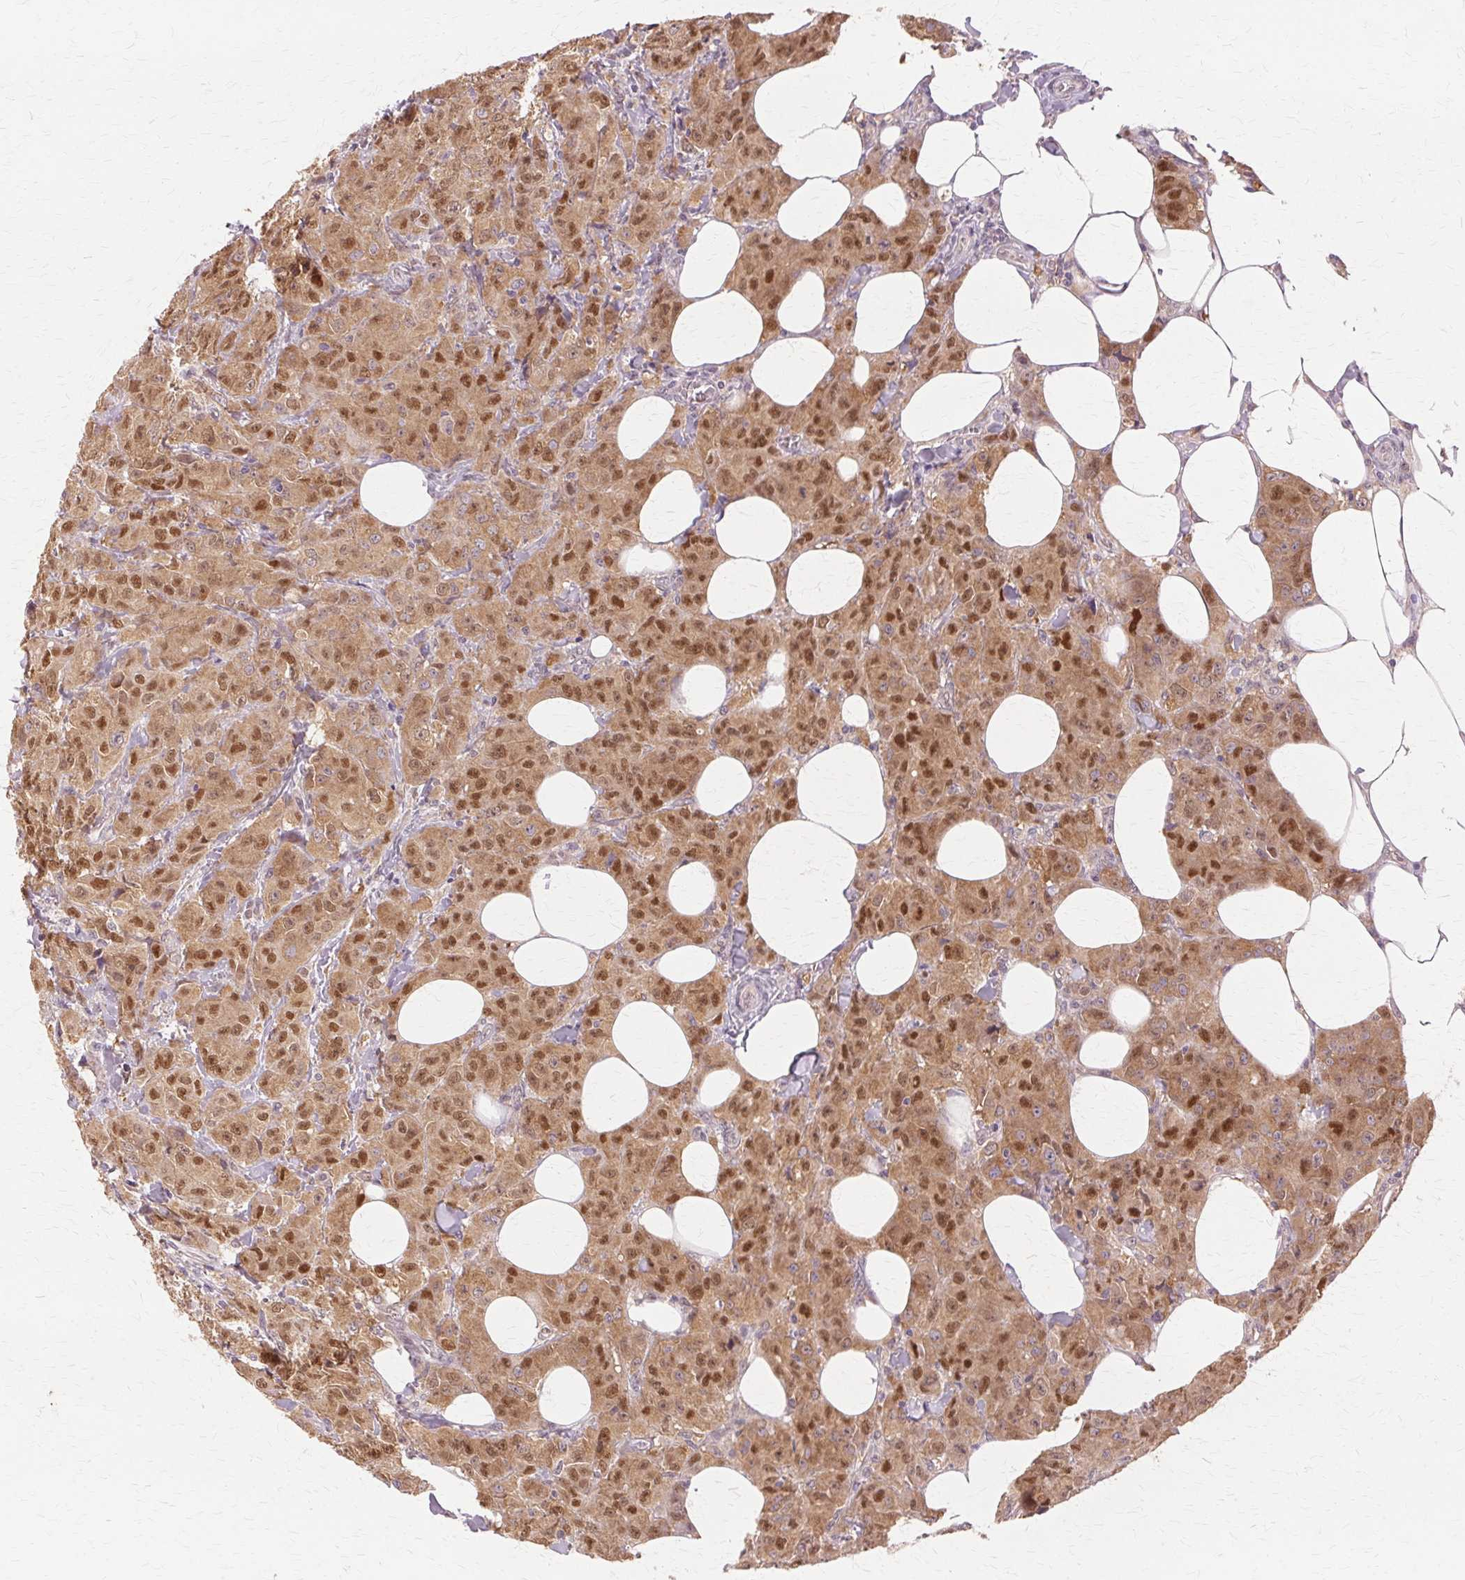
{"staining": {"intensity": "moderate", "quantity": ">75%", "location": "cytoplasmic/membranous,nuclear"}, "tissue": "breast cancer", "cell_type": "Tumor cells", "image_type": "cancer", "snomed": [{"axis": "morphology", "description": "Normal tissue, NOS"}, {"axis": "morphology", "description": "Duct carcinoma"}, {"axis": "topography", "description": "Breast"}], "caption": "Immunohistochemistry staining of intraductal carcinoma (breast), which reveals medium levels of moderate cytoplasmic/membranous and nuclear staining in approximately >75% of tumor cells indicating moderate cytoplasmic/membranous and nuclear protein positivity. The staining was performed using DAB (3,3'-diaminobenzidine) (brown) for protein detection and nuclei were counterstained in hematoxylin (blue).", "gene": "PRMT5", "patient": {"sex": "female", "age": 43}}